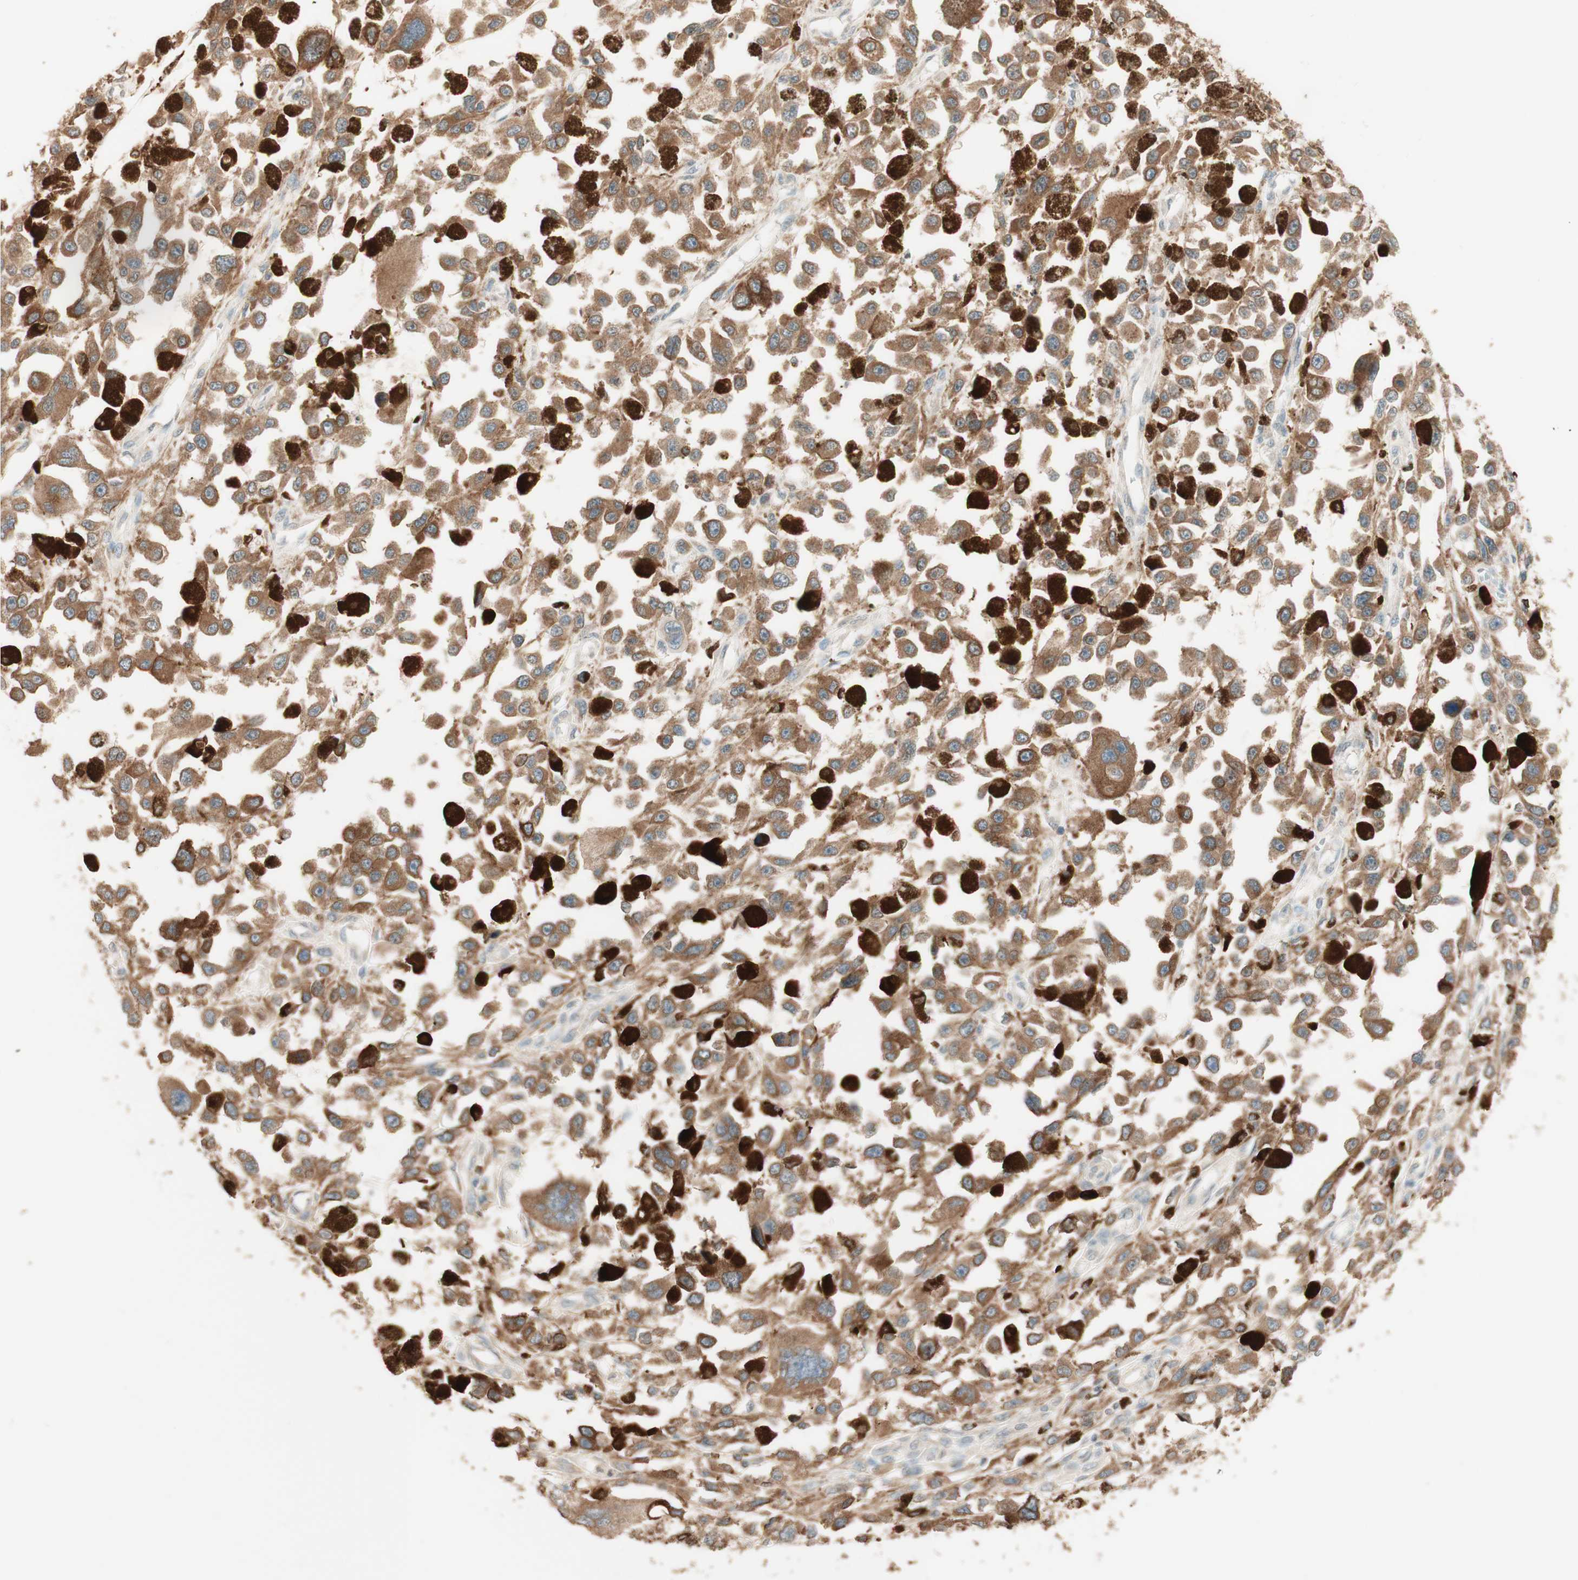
{"staining": {"intensity": "moderate", "quantity": ">75%", "location": "cytoplasmic/membranous"}, "tissue": "melanoma", "cell_type": "Tumor cells", "image_type": "cancer", "snomed": [{"axis": "morphology", "description": "Malignant melanoma, Metastatic site"}, {"axis": "topography", "description": "Lymph node"}], "caption": "Immunohistochemical staining of malignant melanoma (metastatic site) reveals medium levels of moderate cytoplasmic/membranous protein positivity in about >75% of tumor cells. The protein is stained brown, and the nuclei are stained in blue (DAB (3,3'-diaminobenzidine) IHC with brightfield microscopy, high magnification).", "gene": "CLCN2", "patient": {"sex": "male", "age": 59}}